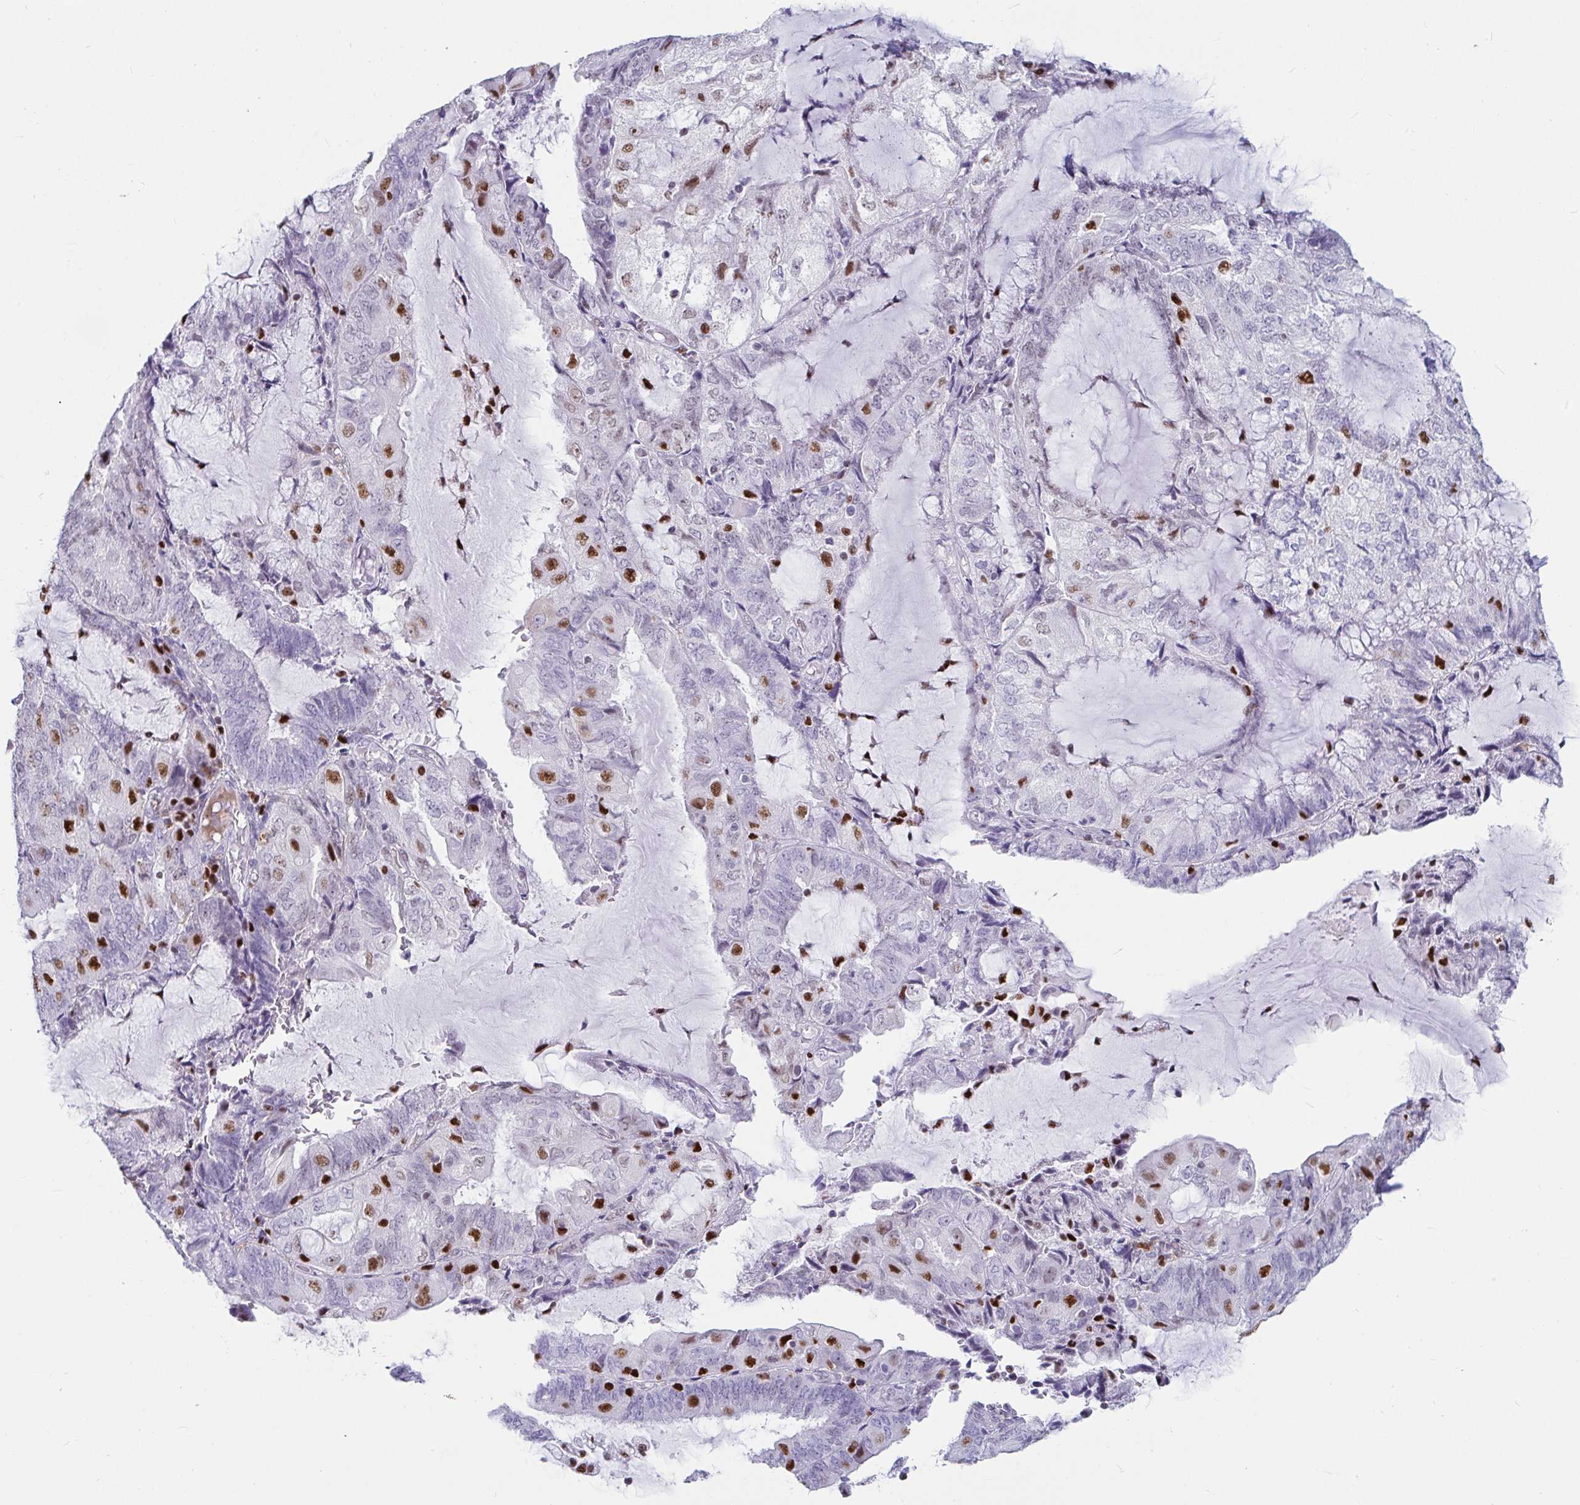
{"staining": {"intensity": "moderate", "quantity": "<25%", "location": "nuclear"}, "tissue": "endometrial cancer", "cell_type": "Tumor cells", "image_type": "cancer", "snomed": [{"axis": "morphology", "description": "Adenocarcinoma, NOS"}, {"axis": "topography", "description": "Endometrium"}], "caption": "Adenocarcinoma (endometrial) tissue demonstrates moderate nuclear expression in about <25% of tumor cells, visualized by immunohistochemistry.", "gene": "ZNF586", "patient": {"sex": "female", "age": 81}}